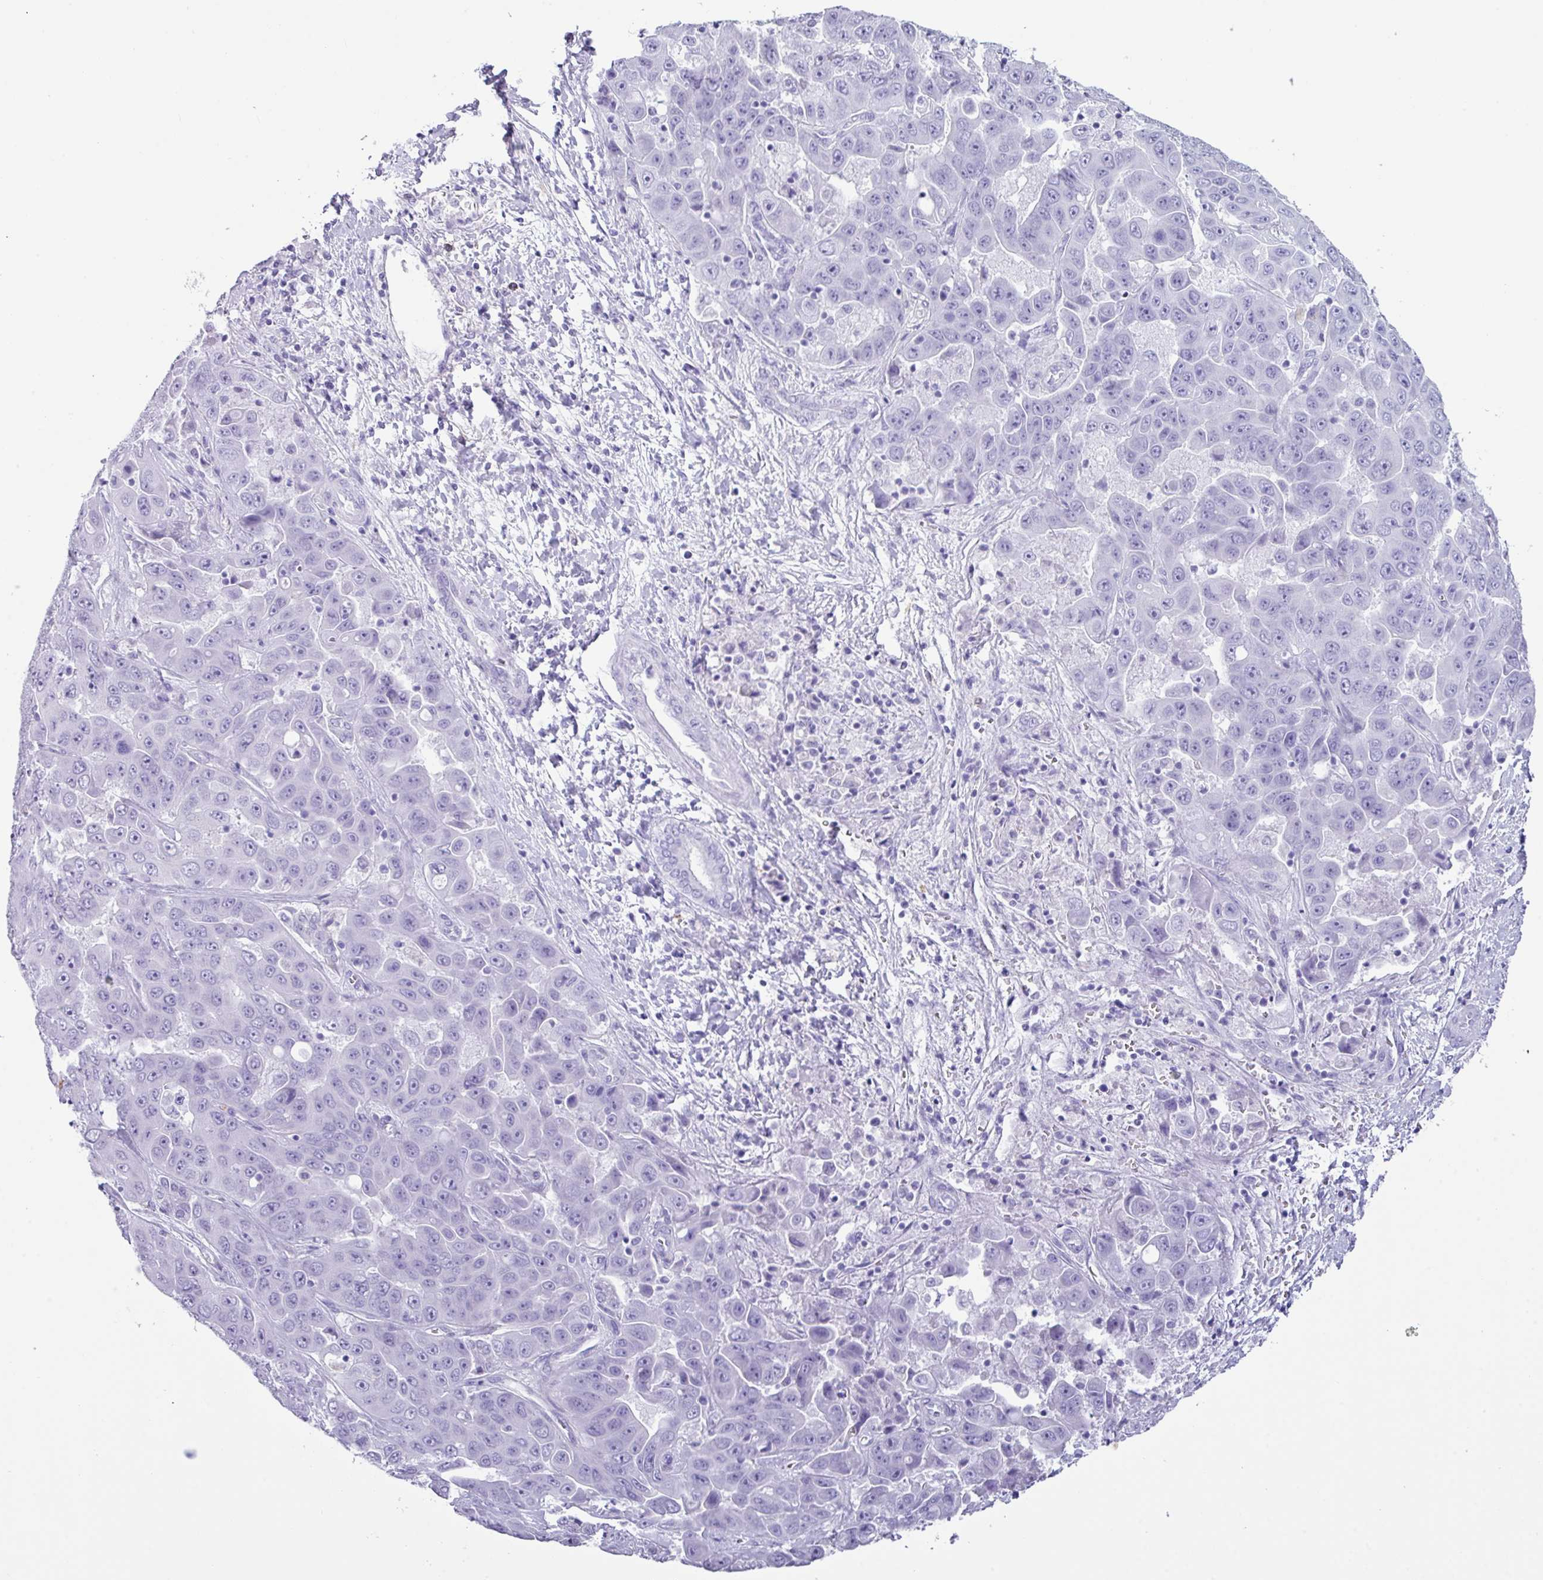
{"staining": {"intensity": "negative", "quantity": "none", "location": "none"}, "tissue": "liver cancer", "cell_type": "Tumor cells", "image_type": "cancer", "snomed": [{"axis": "morphology", "description": "Cholangiocarcinoma"}, {"axis": "topography", "description": "Liver"}], "caption": "Immunohistochemistry (IHC) histopathology image of liver cancer stained for a protein (brown), which reveals no positivity in tumor cells.", "gene": "ZNF524", "patient": {"sex": "female", "age": 52}}